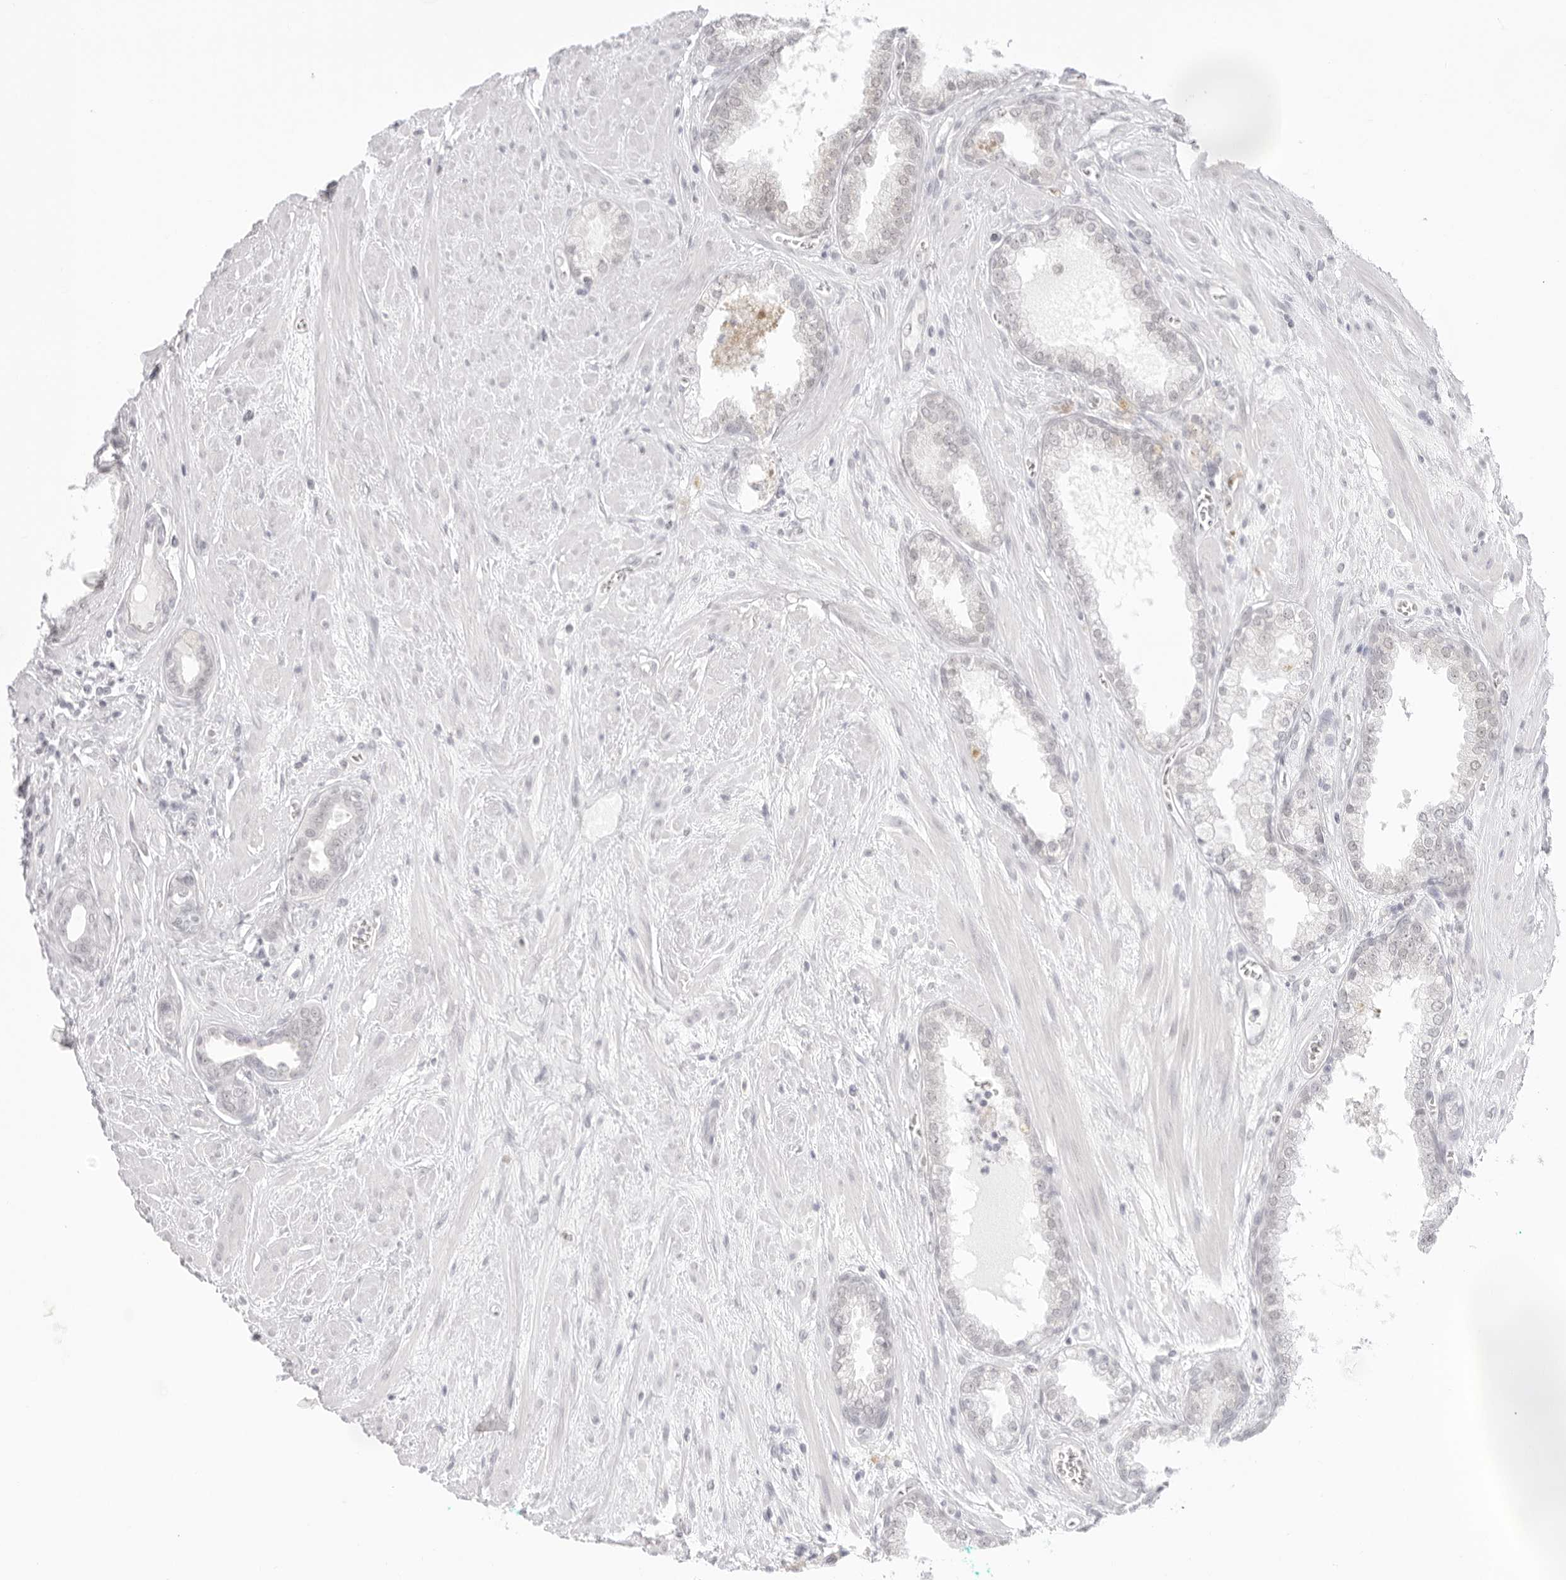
{"staining": {"intensity": "negative", "quantity": "none", "location": "none"}, "tissue": "prostate cancer", "cell_type": "Tumor cells", "image_type": "cancer", "snomed": [{"axis": "morphology", "description": "Adenocarcinoma, Low grade"}, {"axis": "topography", "description": "Prostate"}], "caption": "High power microscopy micrograph of an IHC micrograph of prostate cancer, revealing no significant expression in tumor cells.", "gene": "MED18", "patient": {"sex": "male", "age": 62}}